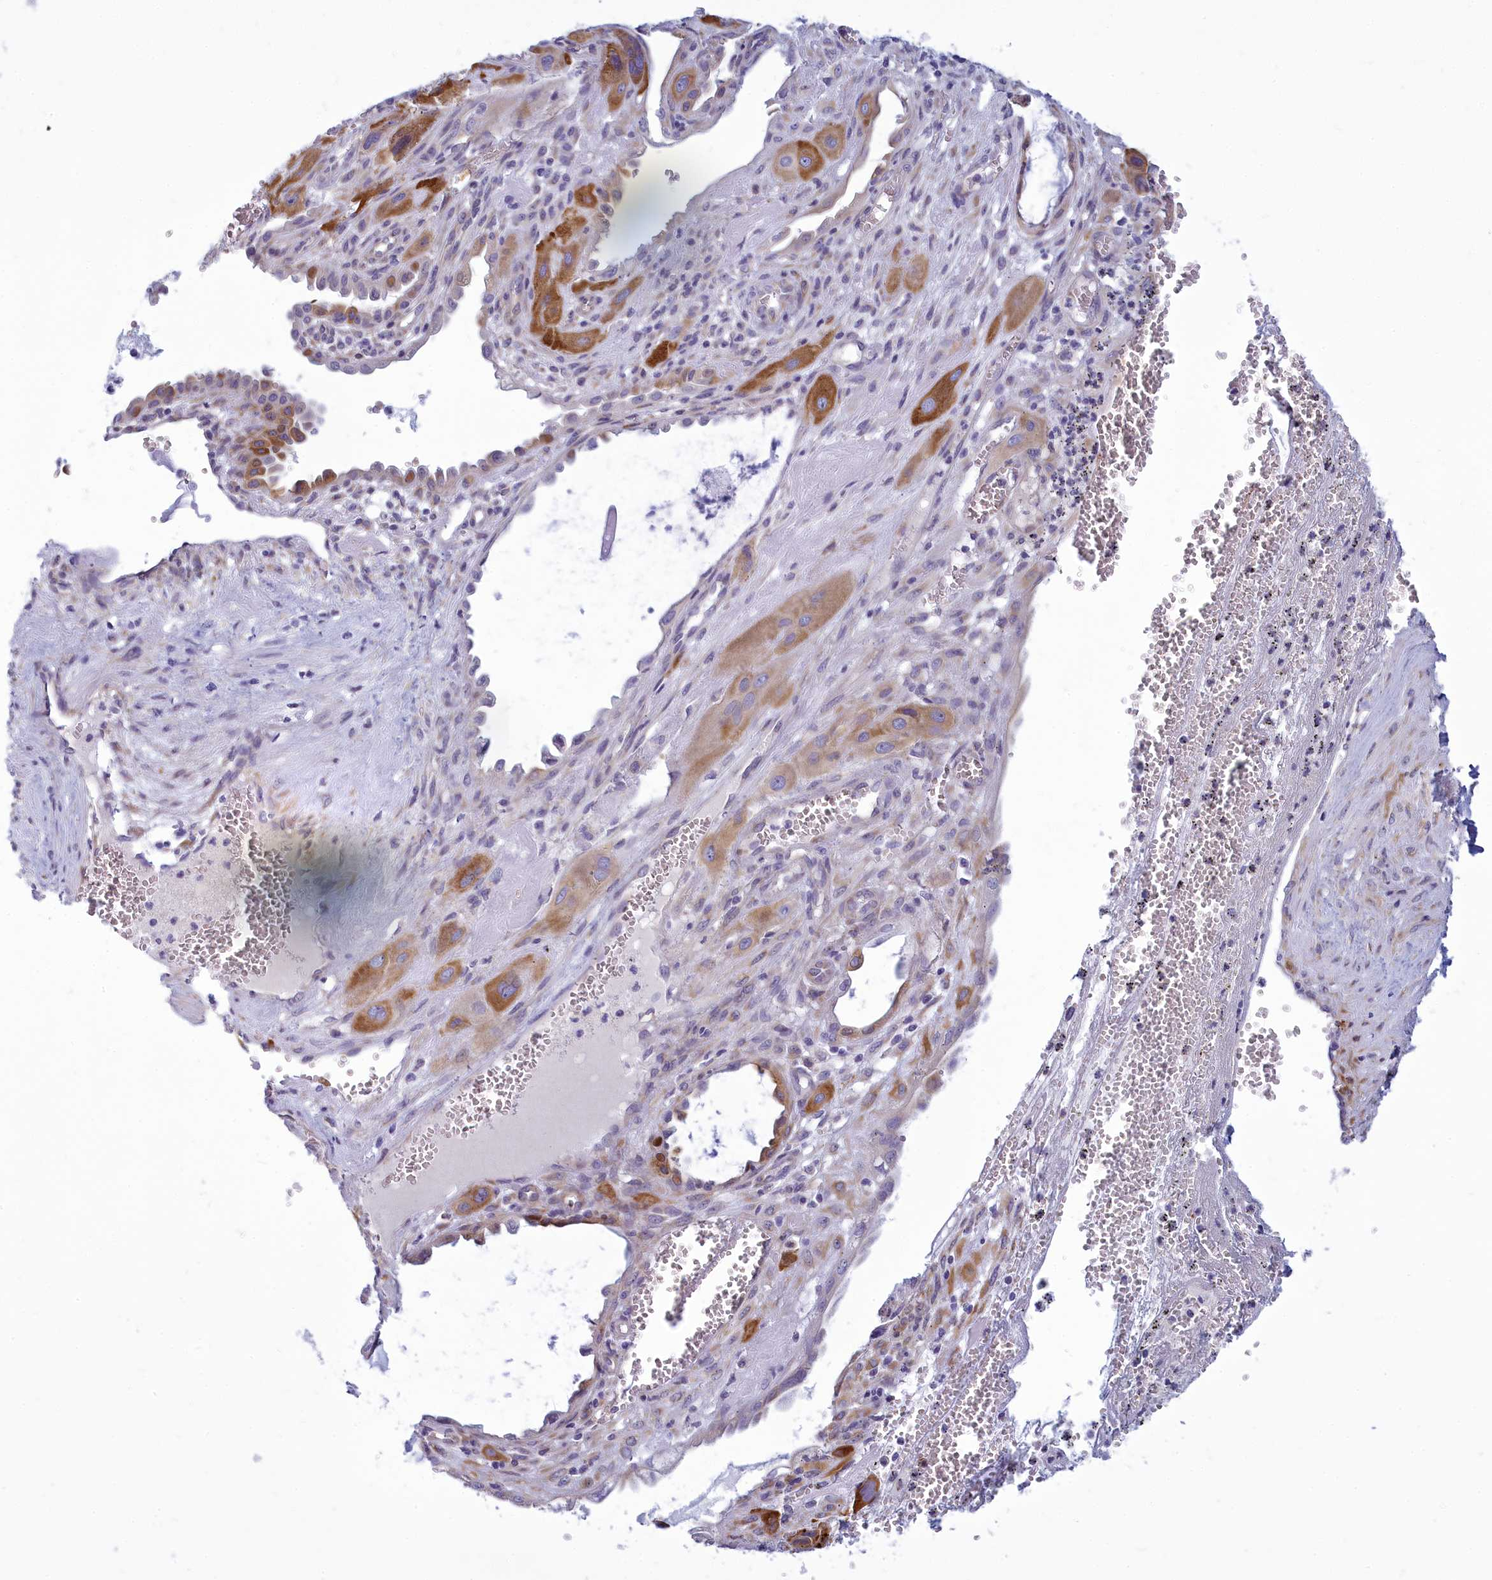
{"staining": {"intensity": "moderate", "quantity": ">75%", "location": "cytoplasmic/membranous"}, "tissue": "cervical cancer", "cell_type": "Tumor cells", "image_type": "cancer", "snomed": [{"axis": "morphology", "description": "Squamous cell carcinoma, NOS"}, {"axis": "topography", "description": "Cervix"}], "caption": "Immunohistochemistry (IHC) (DAB (3,3'-diaminobenzidine)) staining of human cervical squamous cell carcinoma reveals moderate cytoplasmic/membranous protein expression in about >75% of tumor cells.", "gene": "CENATAC", "patient": {"sex": "female", "age": 34}}